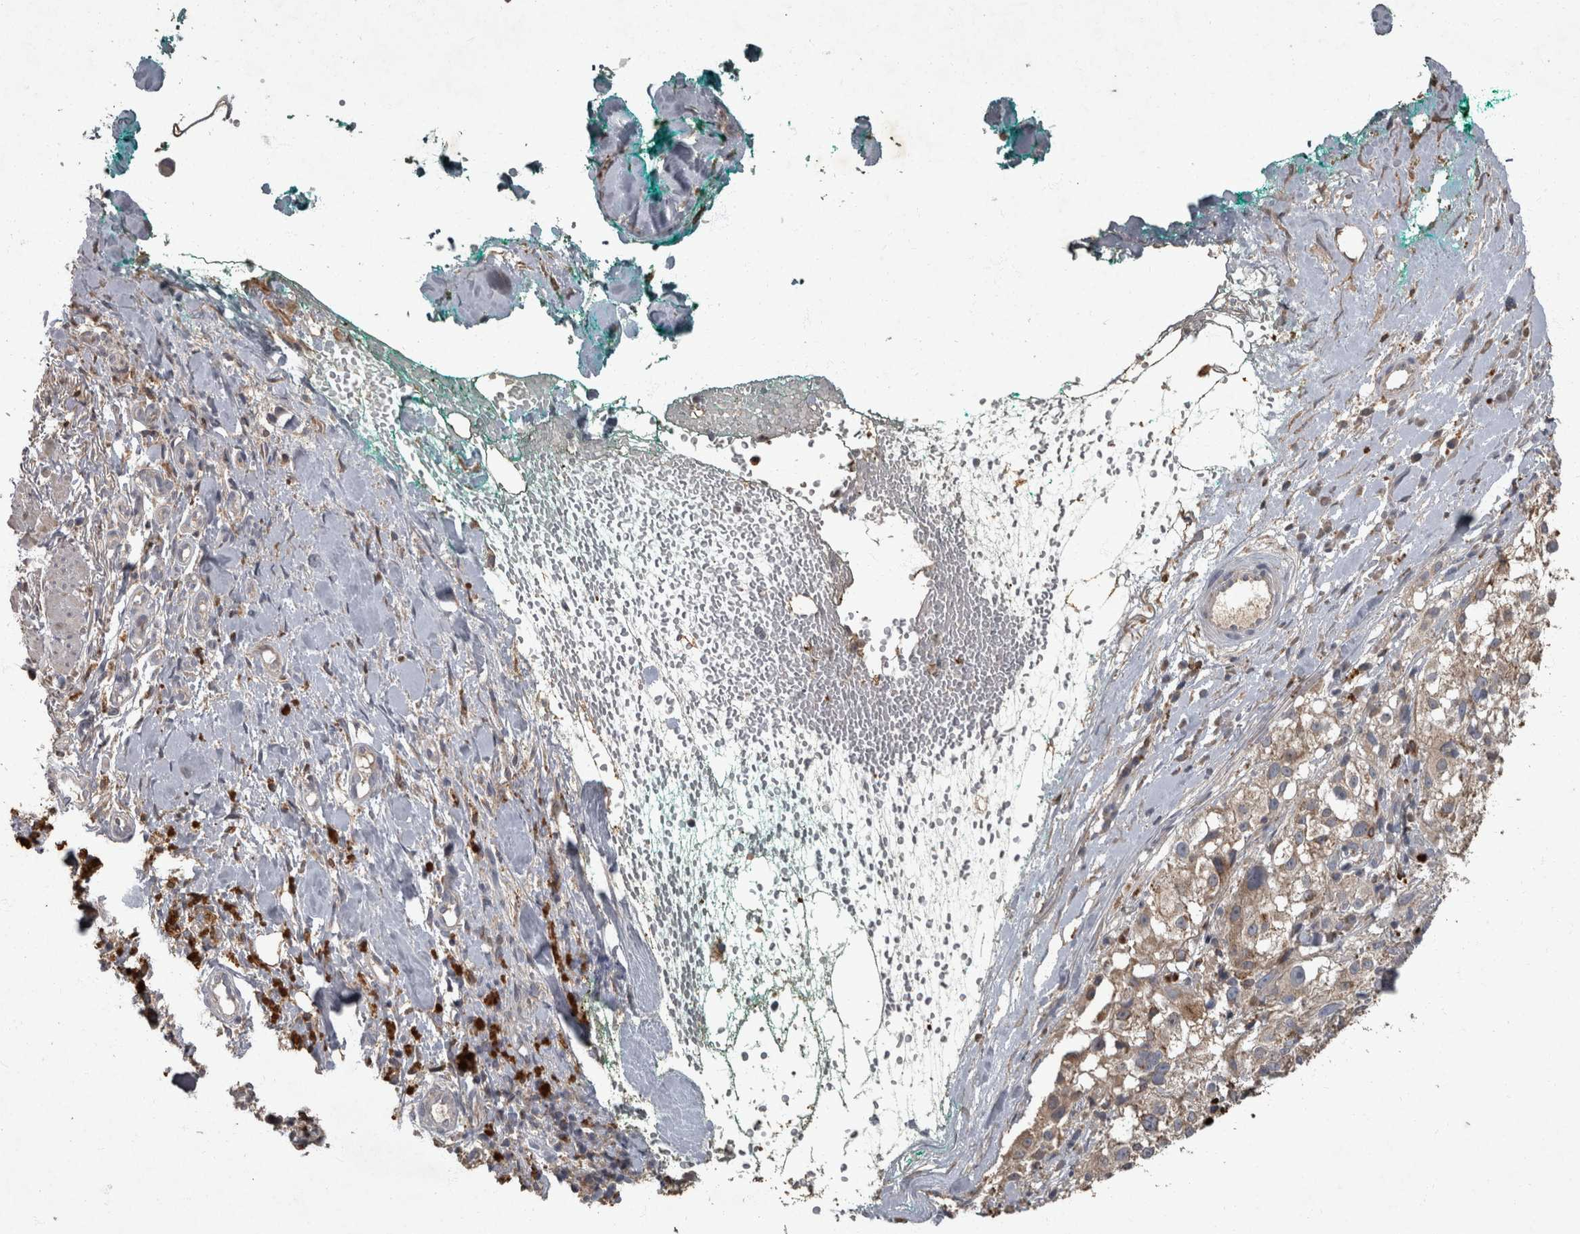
{"staining": {"intensity": "weak", "quantity": "25%-75%", "location": "cytoplasmic/membranous"}, "tissue": "melanoma", "cell_type": "Tumor cells", "image_type": "cancer", "snomed": [{"axis": "morphology", "description": "Necrosis, NOS"}, {"axis": "morphology", "description": "Malignant melanoma, NOS"}, {"axis": "topography", "description": "Skin"}], "caption": "Immunohistochemistry (IHC) photomicrograph of neoplastic tissue: human melanoma stained using immunohistochemistry (IHC) shows low levels of weak protein expression localized specifically in the cytoplasmic/membranous of tumor cells, appearing as a cytoplasmic/membranous brown color.", "gene": "PPP1R3C", "patient": {"sex": "female", "age": 87}}